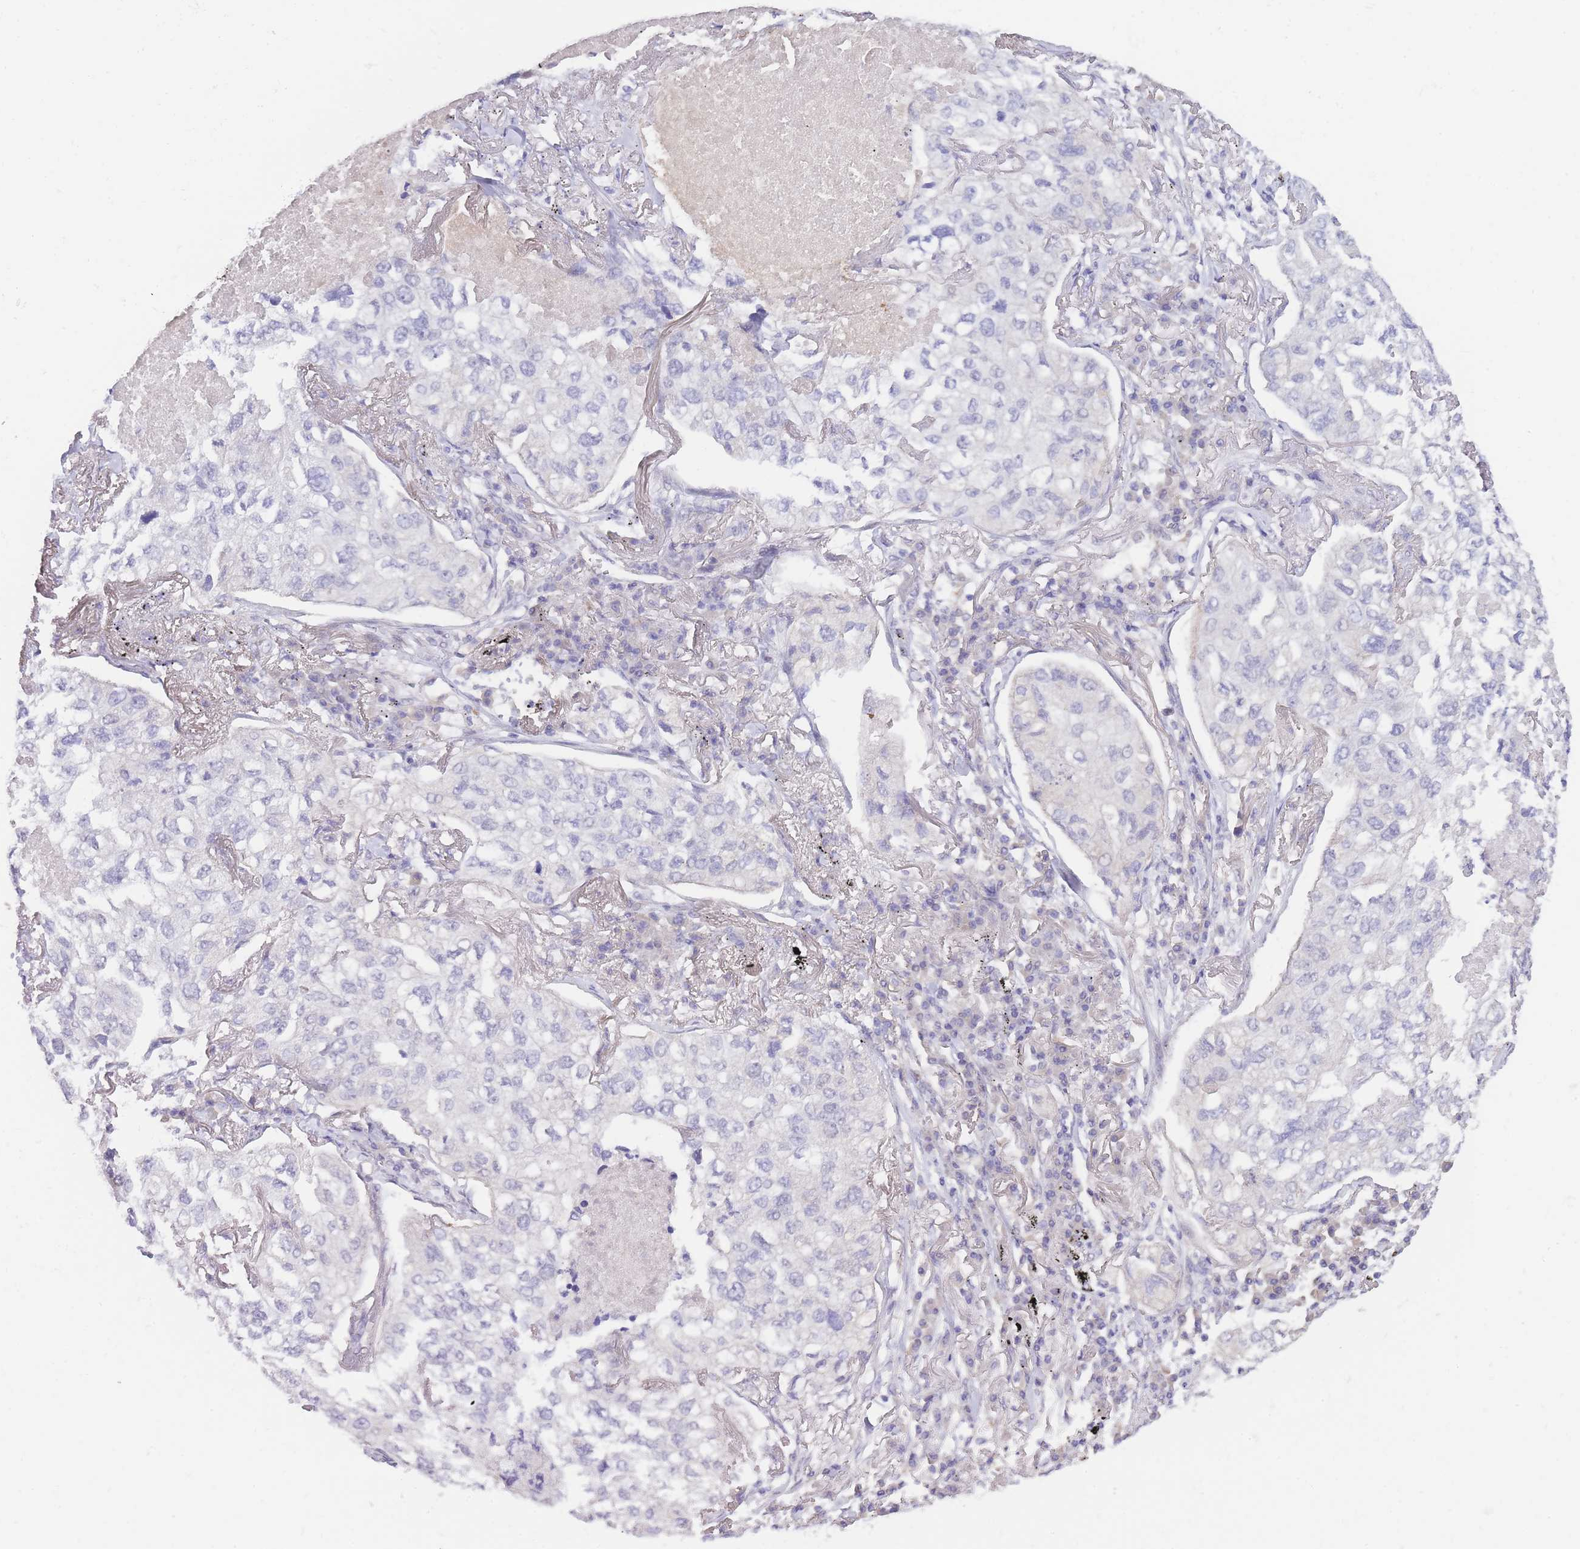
{"staining": {"intensity": "negative", "quantity": "none", "location": "none"}, "tissue": "lung cancer", "cell_type": "Tumor cells", "image_type": "cancer", "snomed": [{"axis": "morphology", "description": "Adenocarcinoma, NOS"}, {"axis": "topography", "description": "Lung"}], "caption": "This histopathology image is of lung cancer (adenocarcinoma) stained with immunohistochemistry (IHC) to label a protein in brown with the nuclei are counter-stained blue. There is no positivity in tumor cells.", "gene": "PRR23B", "patient": {"sex": "male", "age": 65}}